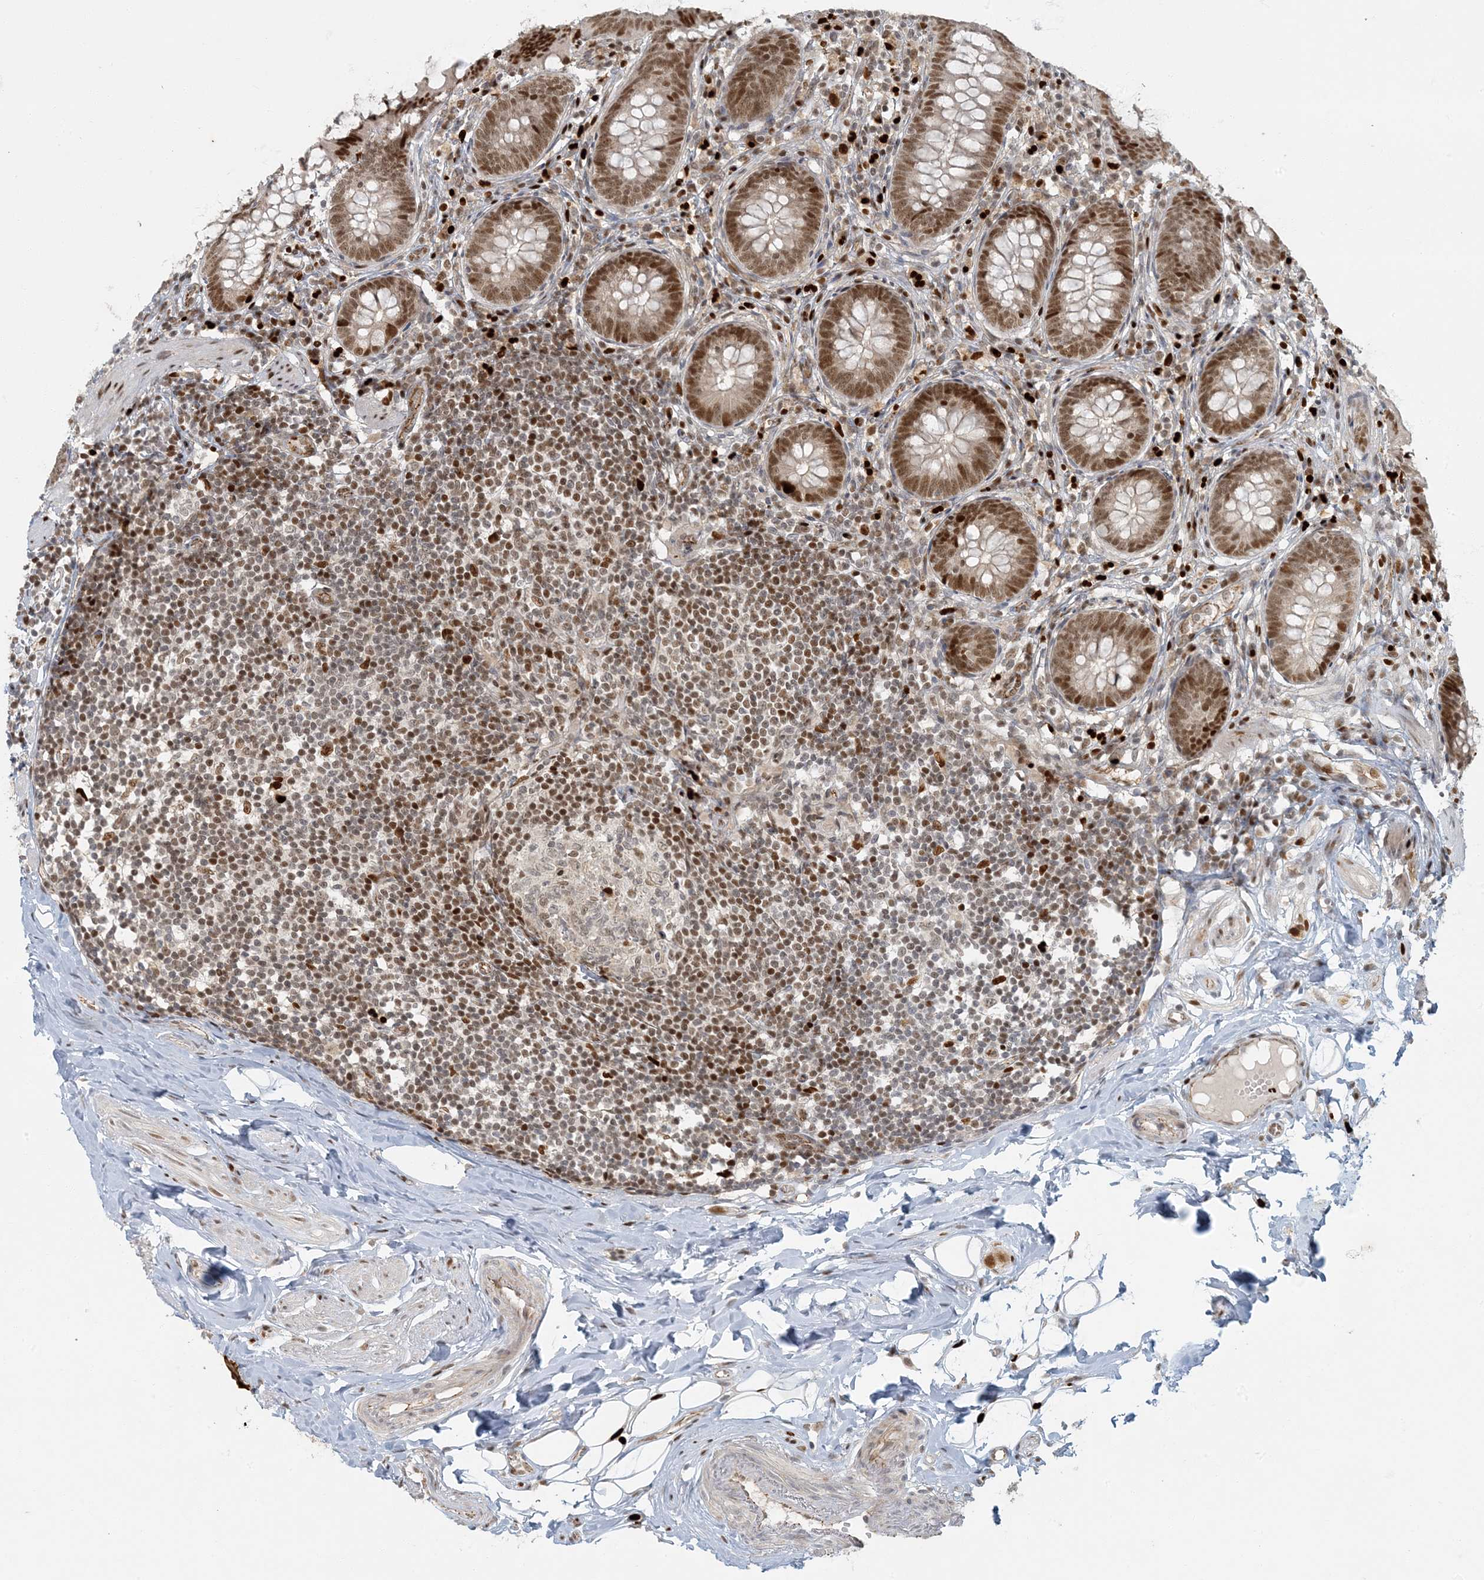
{"staining": {"intensity": "moderate", "quantity": ">75%", "location": "nuclear"}, "tissue": "appendix", "cell_type": "Glandular cells", "image_type": "normal", "snomed": [{"axis": "morphology", "description": "Normal tissue, NOS"}, {"axis": "topography", "description": "Appendix"}], "caption": "This is a photomicrograph of immunohistochemistry staining of normal appendix, which shows moderate staining in the nuclear of glandular cells.", "gene": "AK9", "patient": {"sex": "female", "age": 62}}